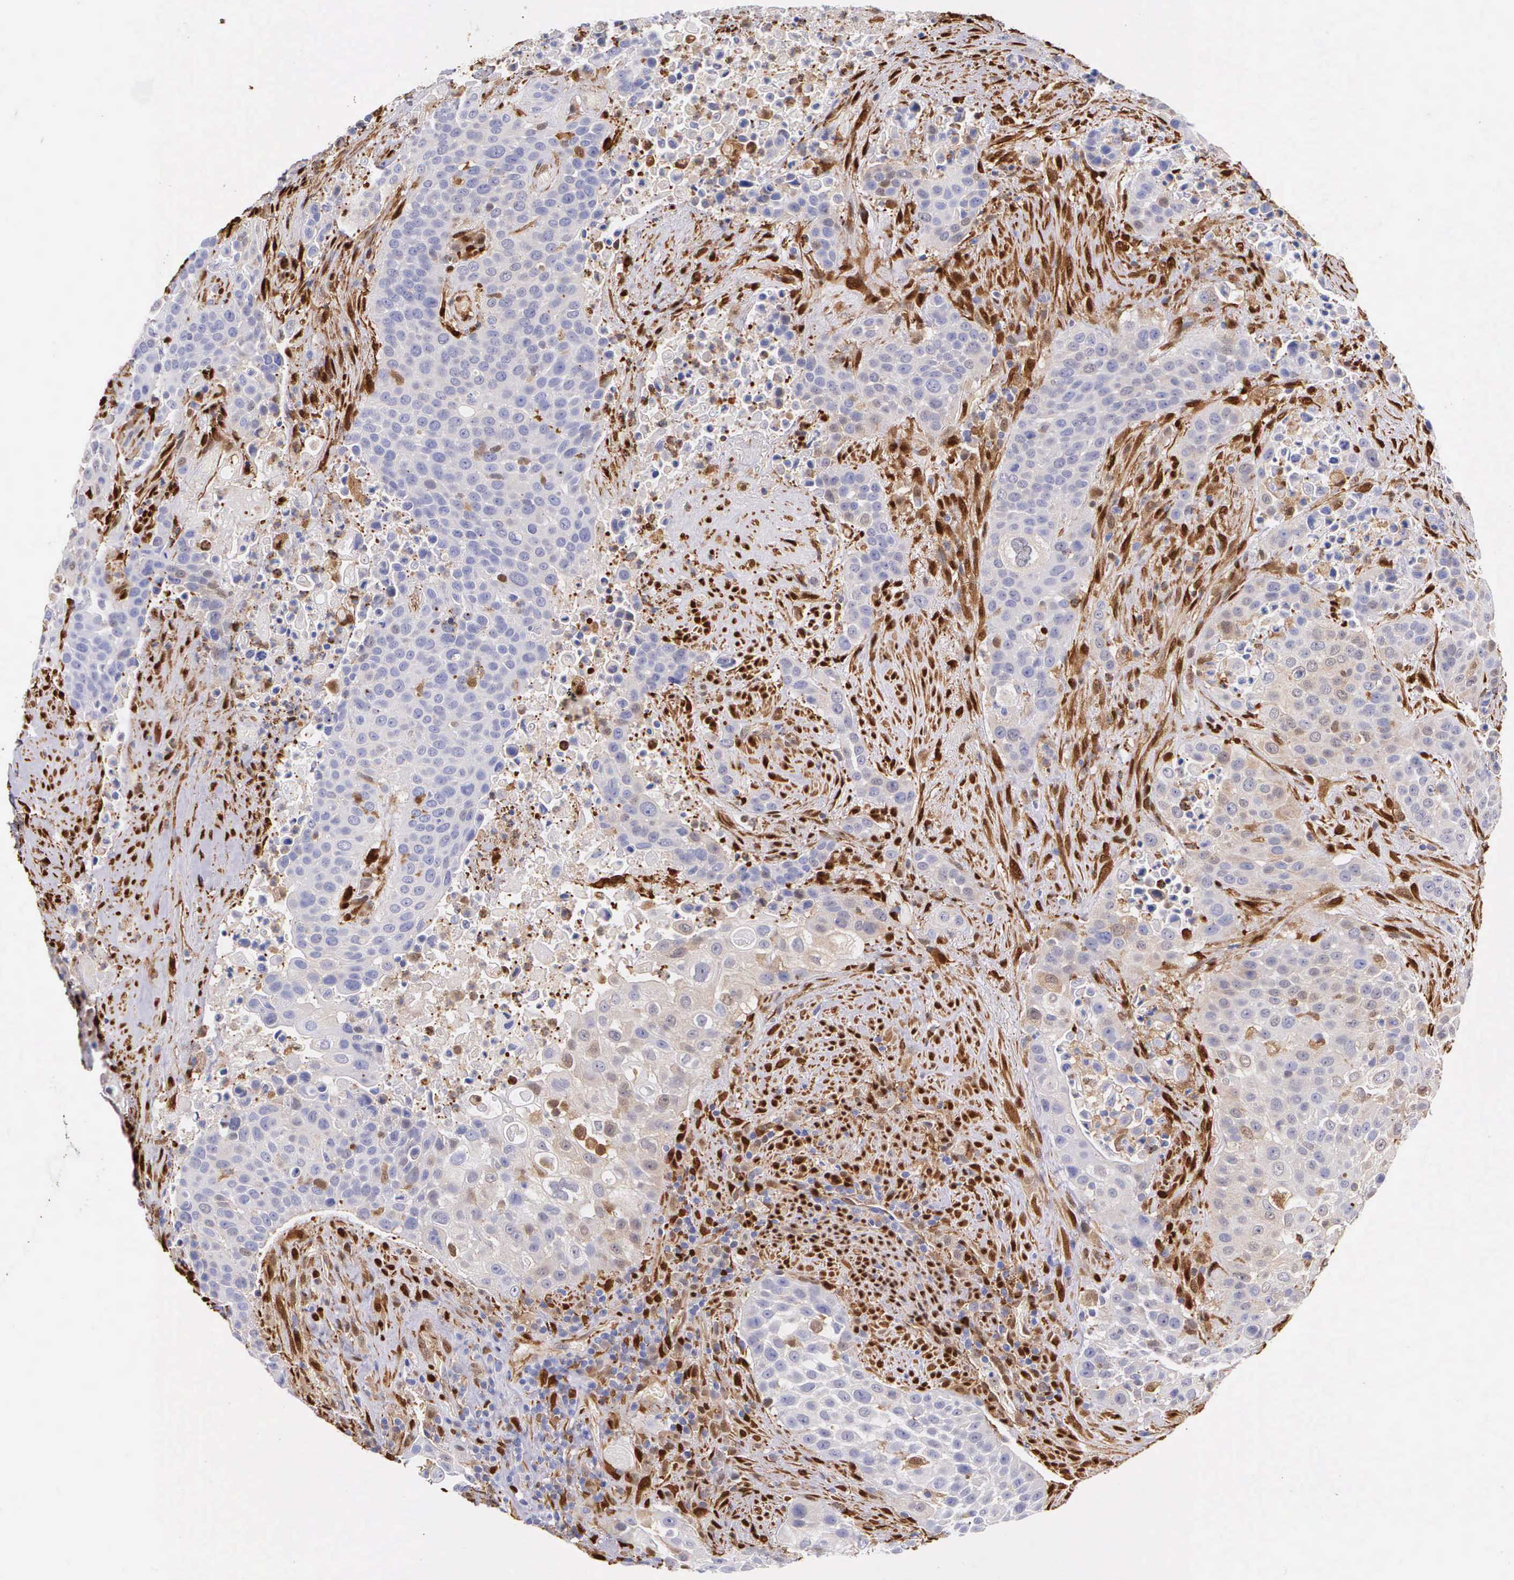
{"staining": {"intensity": "negative", "quantity": "none", "location": "none"}, "tissue": "urothelial cancer", "cell_type": "Tumor cells", "image_type": "cancer", "snomed": [{"axis": "morphology", "description": "Urothelial carcinoma, High grade"}, {"axis": "topography", "description": "Urinary bladder"}], "caption": "IHC of high-grade urothelial carcinoma demonstrates no positivity in tumor cells.", "gene": "LGALS1", "patient": {"sex": "male", "age": 74}}